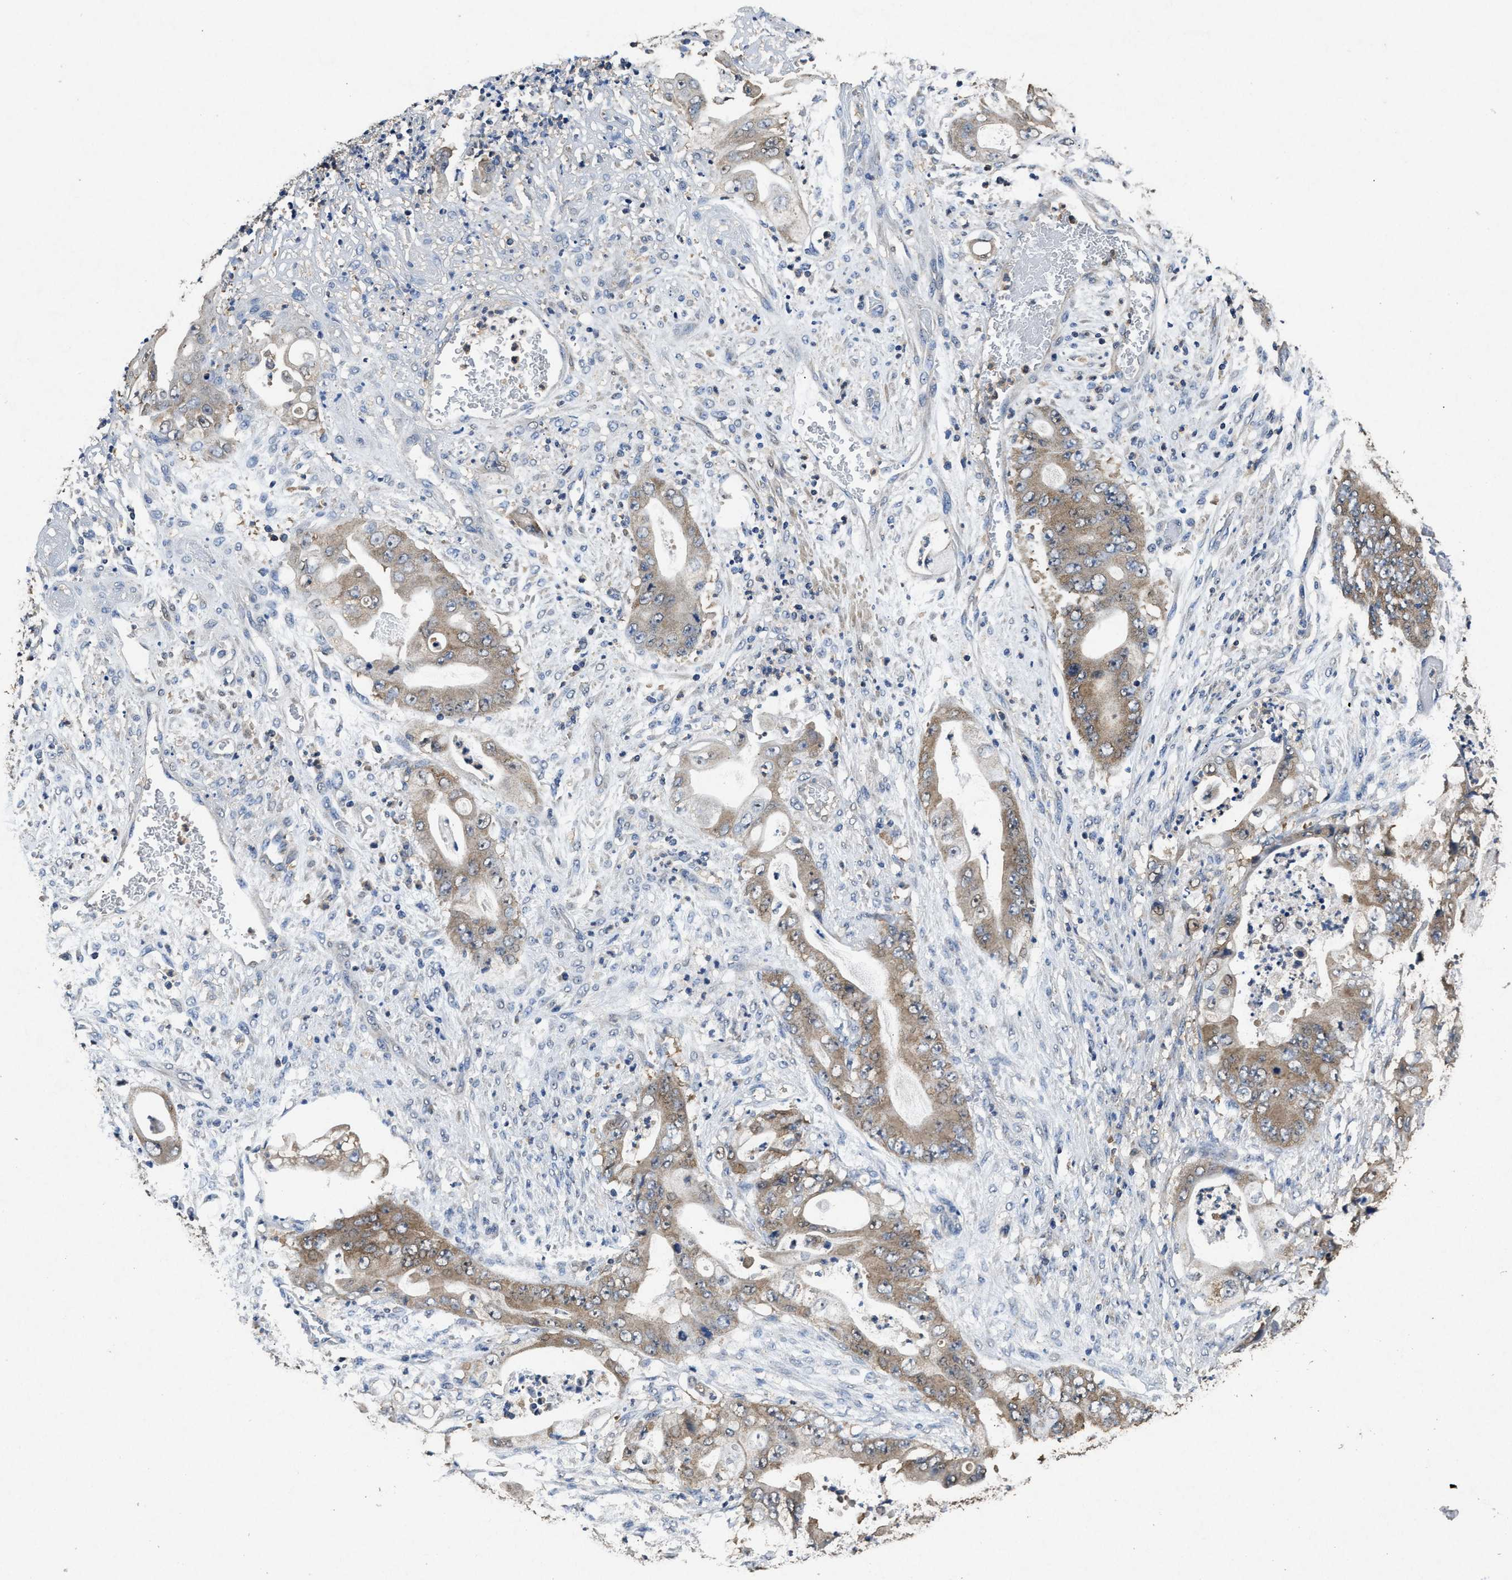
{"staining": {"intensity": "moderate", "quantity": "25%-75%", "location": "cytoplasmic/membranous"}, "tissue": "stomach cancer", "cell_type": "Tumor cells", "image_type": "cancer", "snomed": [{"axis": "morphology", "description": "Adenocarcinoma, NOS"}, {"axis": "topography", "description": "Stomach"}], "caption": "Stomach cancer (adenocarcinoma) stained with a protein marker reveals moderate staining in tumor cells.", "gene": "ACAT2", "patient": {"sex": "female", "age": 73}}